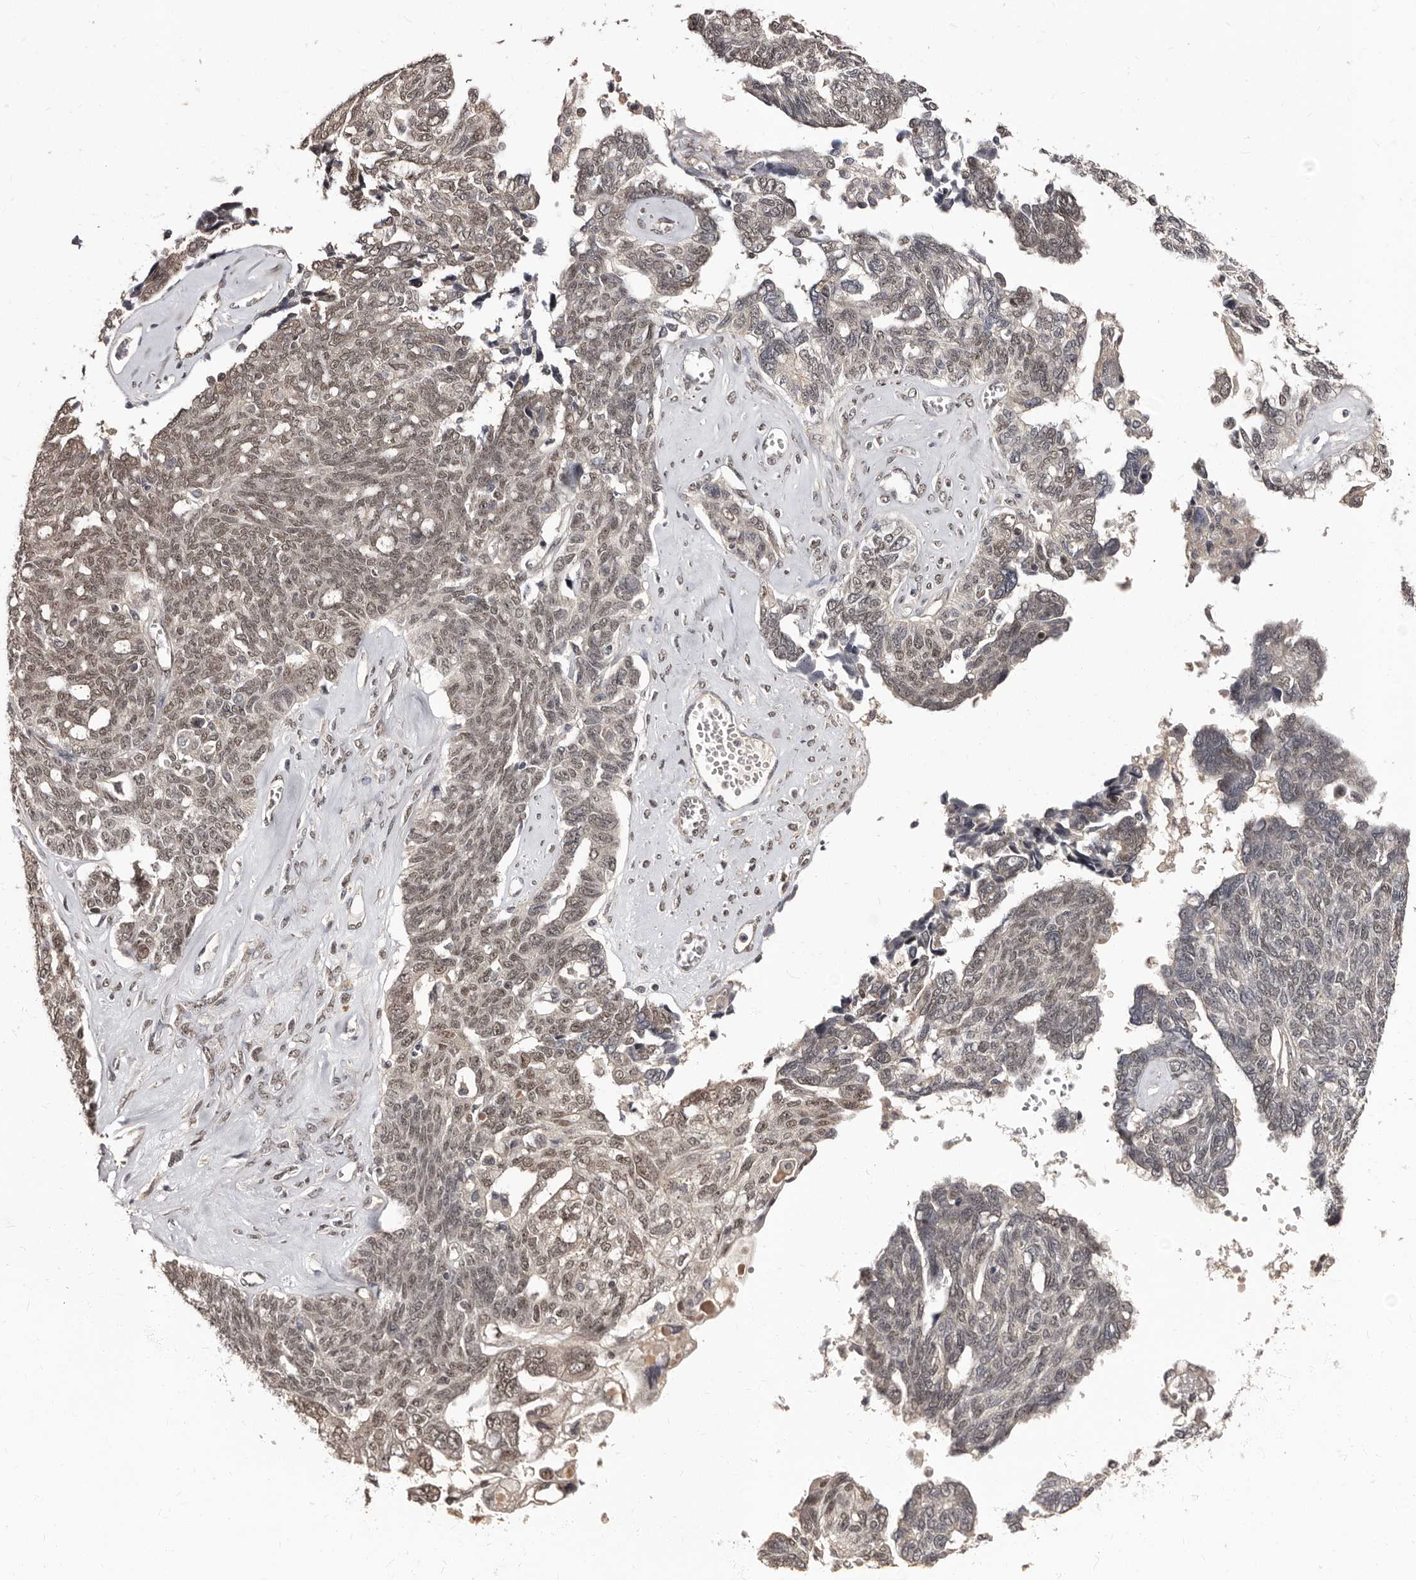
{"staining": {"intensity": "weak", "quantity": "25%-75%", "location": "nuclear"}, "tissue": "ovarian cancer", "cell_type": "Tumor cells", "image_type": "cancer", "snomed": [{"axis": "morphology", "description": "Cystadenocarcinoma, serous, NOS"}, {"axis": "topography", "description": "Ovary"}], "caption": "Human ovarian serous cystadenocarcinoma stained for a protein (brown) shows weak nuclear positive expression in about 25%-75% of tumor cells.", "gene": "TBC1D22B", "patient": {"sex": "female", "age": 79}}